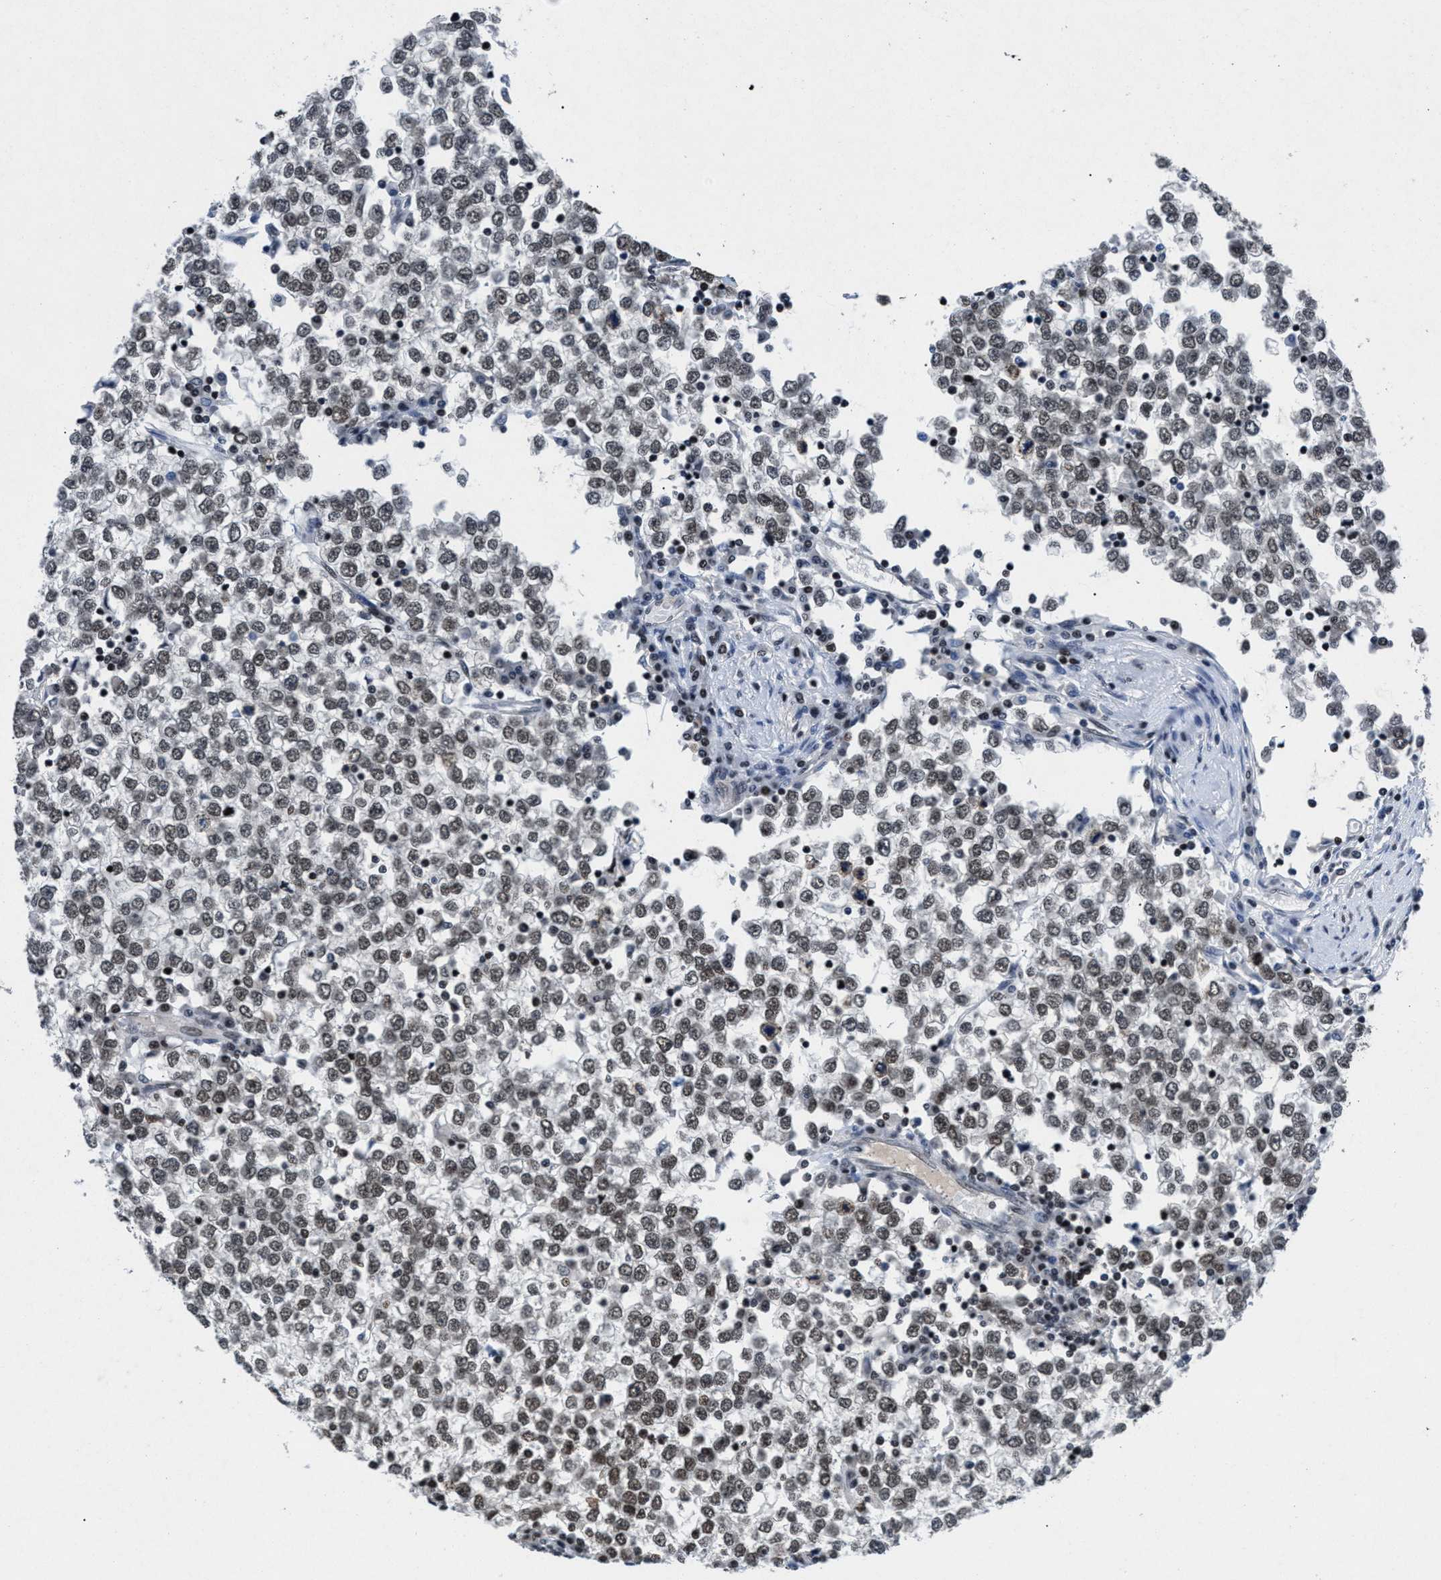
{"staining": {"intensity": "weak", "quantity": ">75%", "location": "nuclear"}, "tissue": "testis cancer", "cell_type": "Tumor cells", "image_type": "cancer", "snomed": [{"axis": "morphology", "description": "Seminoma, NOS"}, {"axis": "topography", "description": "Testis"}], "caption": "An image of testis cancer (seminoma) stained for a protein reveals weak nuclear brown staining in tumor cells. (IHC, brightfield microscopy, high magnification).", "gene": "WDR81", "patient": {"sex": "male", "age": 65}}